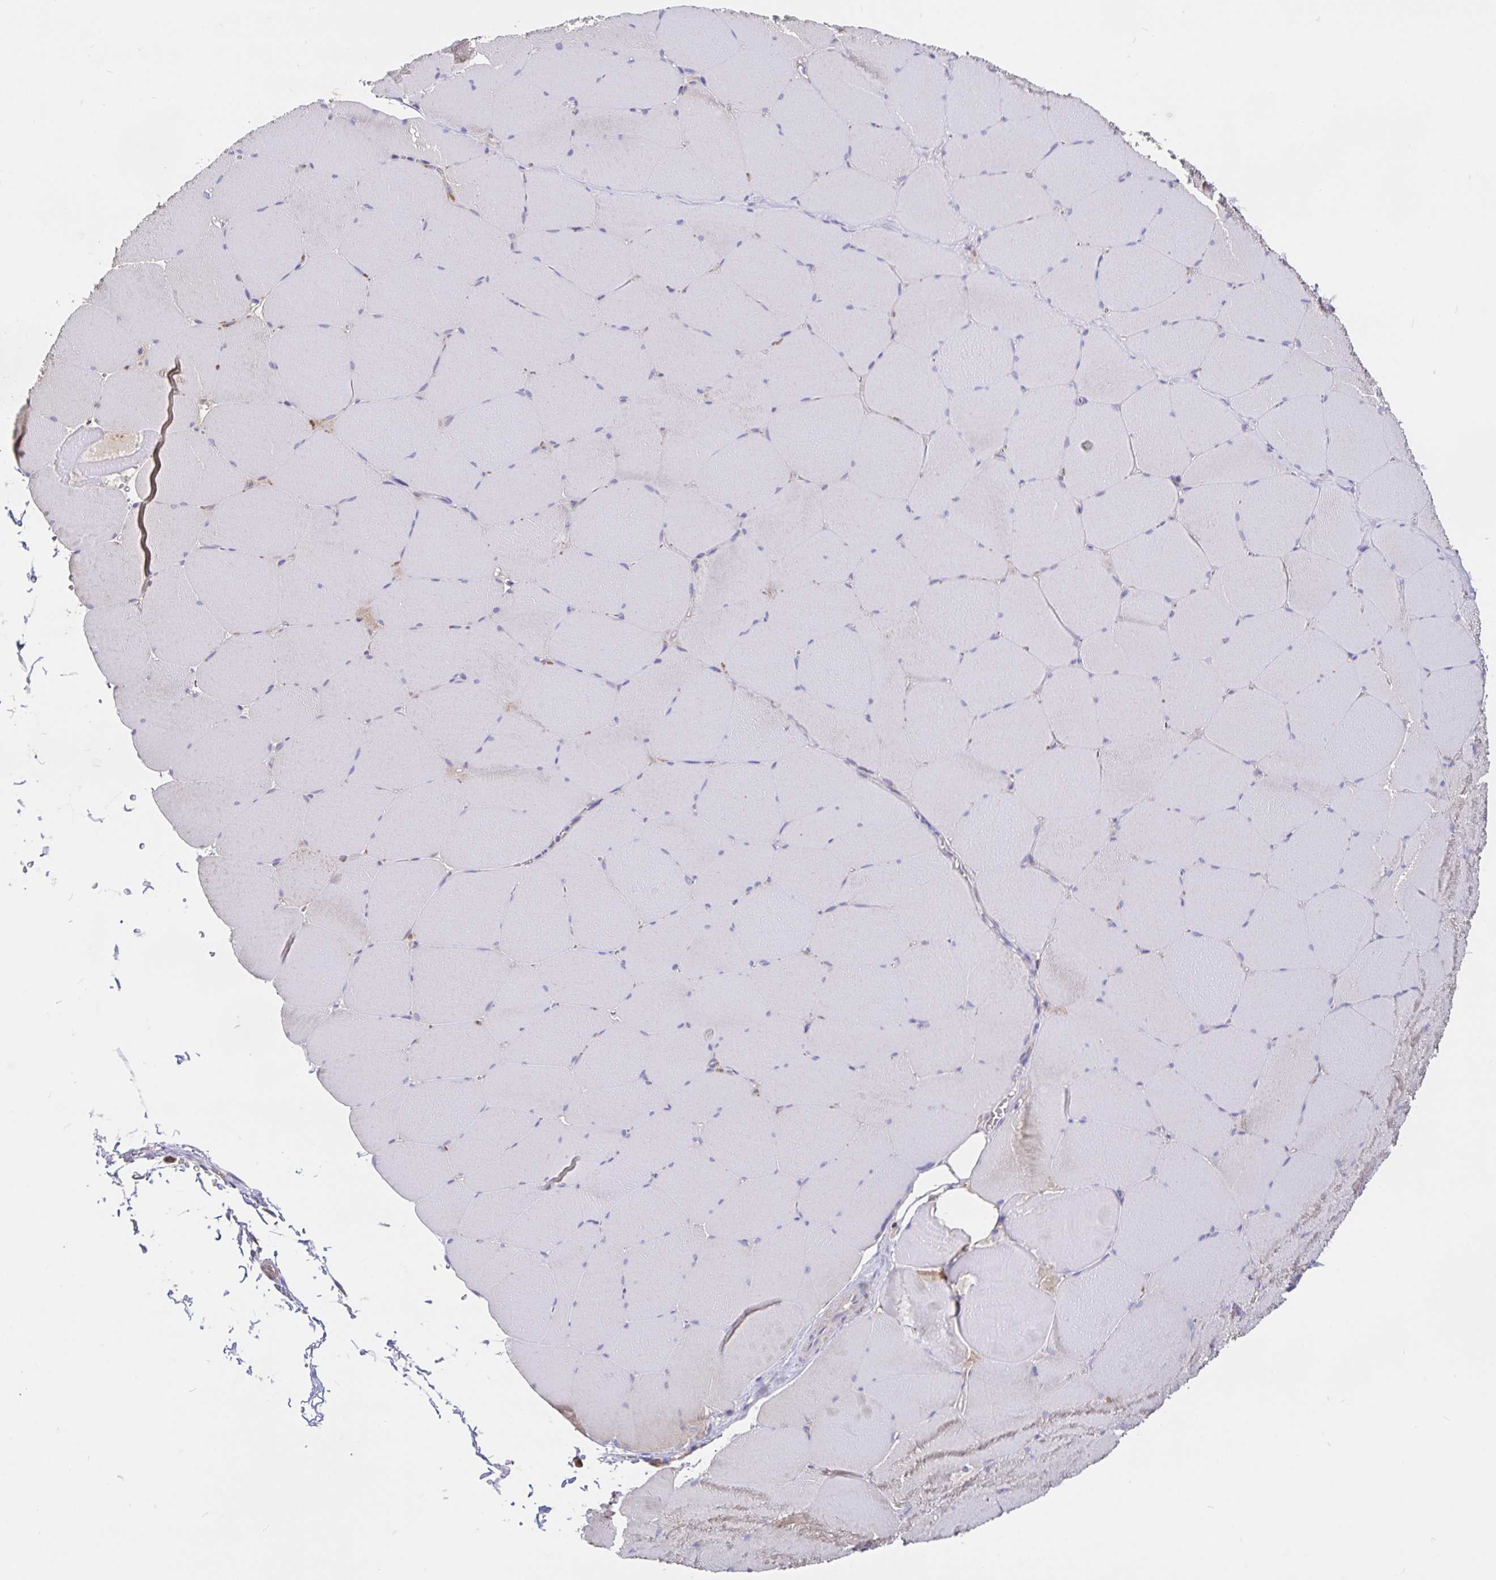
{"staining": {"intensity": "weak", "quantity": "<25%", "location": "cytoplasmic/membranous"}, "tissue": "skeletal muscle", "cell_type": "Myocytes", "image_type": "normal", "snomed": [{"axis": "morphology", "description": "Normal tissue, NOS"}, {"axis": "topography", "description": "Skeletal muscle"}, {"axis": "topography", "description": "Head-Neck"}], "caption": "This is a histopathology image of immunohistochemistry staining of benign skeletal muscle, which shows no expression in myocytes.", "gene": "PRDX3", "patient": {"sex": "male", "age": 66}}